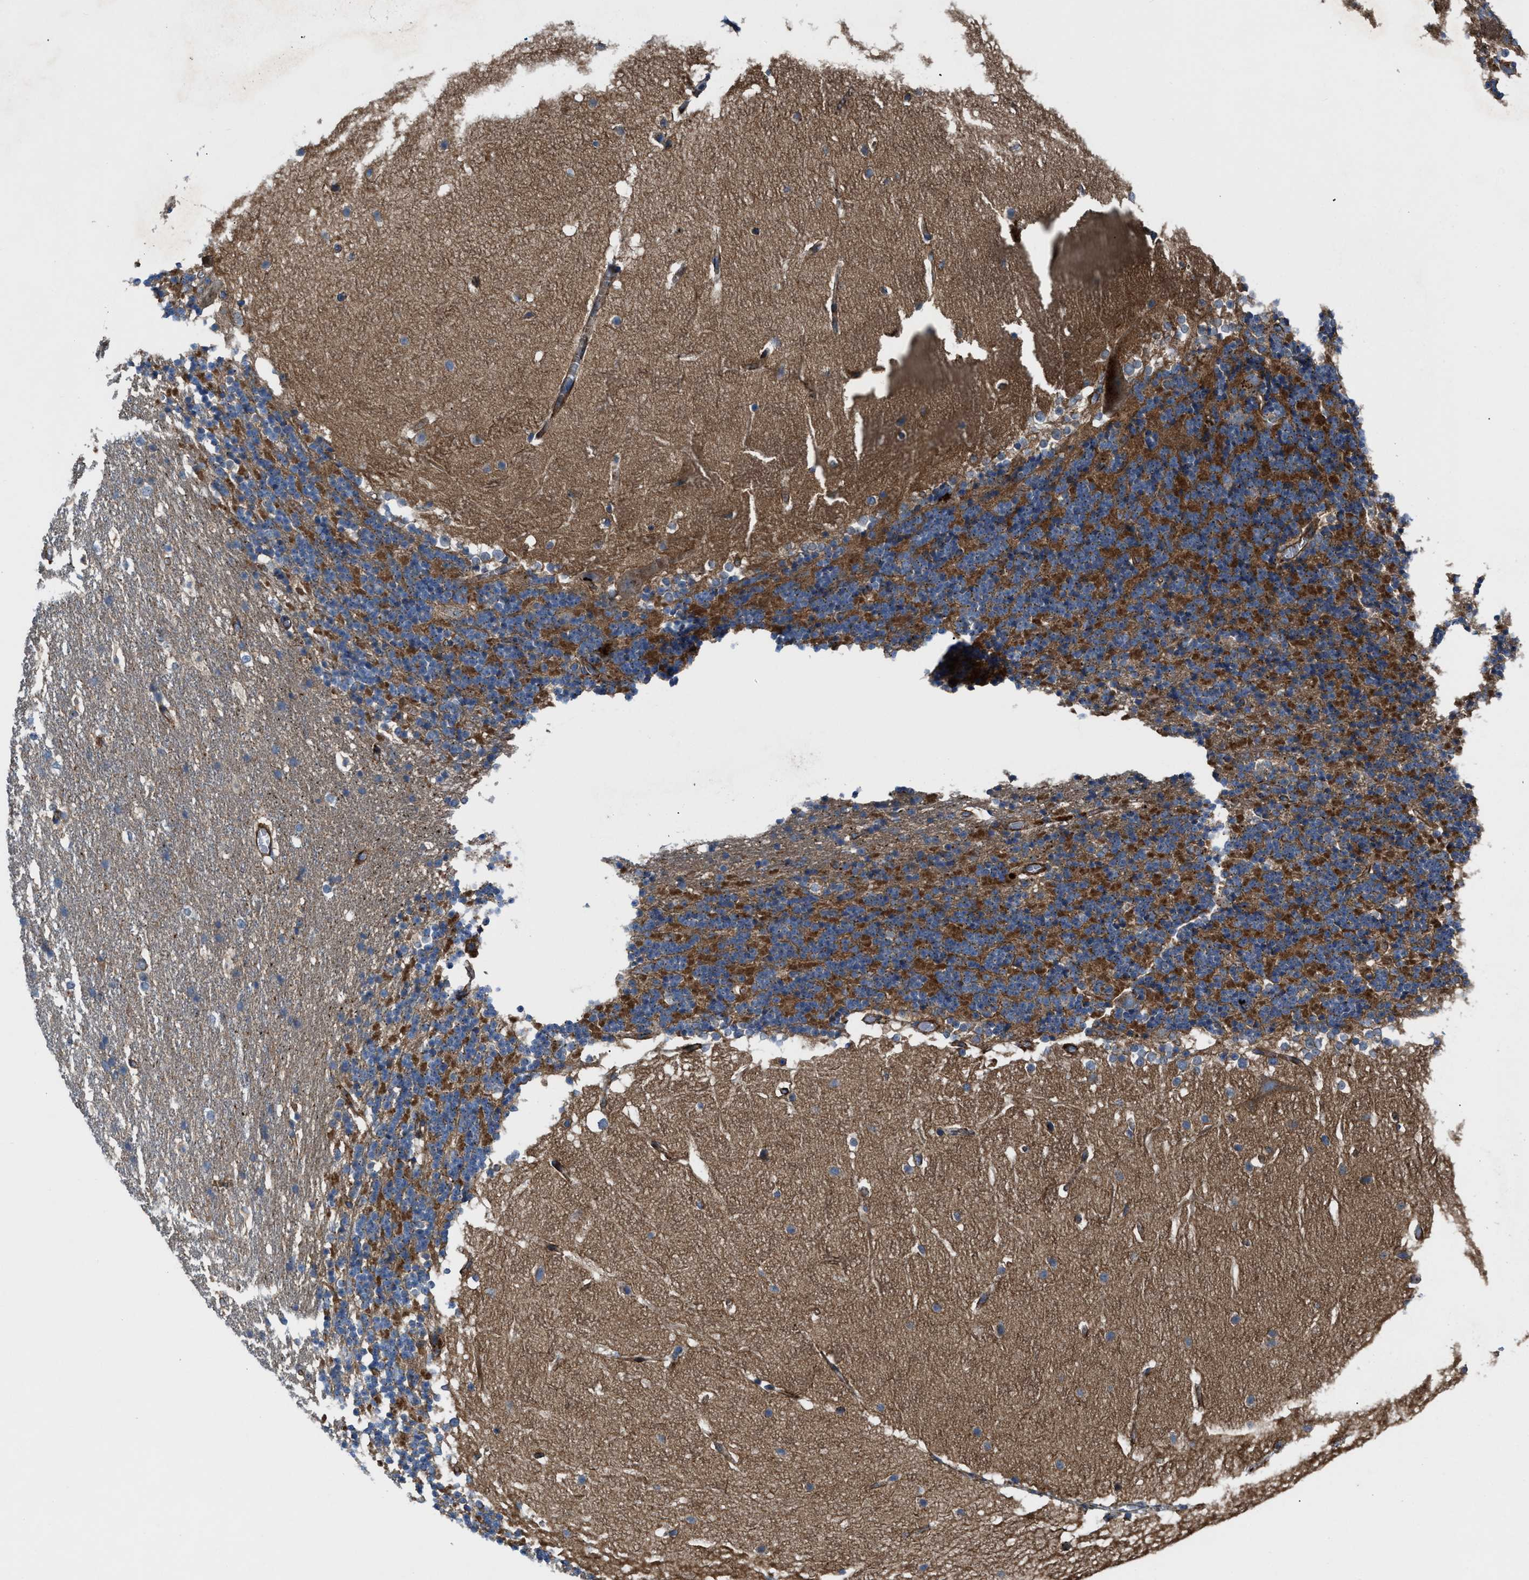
{"staining": {"intensity": "strong", "quantity": "<25%", "location": "cytoplasmic/membranous"}, "tissue": "cerebellum", "cell_type": "Cells in granular layer", "image_type": "normal", "snomed": [{"axis": "morphology", "description": "Normal tissue, NOS"}, {"axis": "topography", "description": "Cerebellum"}], "caption": "Protein analysis of unremarkable cerebellum demonstrates strong cytoplasmic/membranous staining in approximately <25% of cells in granular layer.", "gene": "AGPAT2", "patient": {"sex": "female", "age": 19}}